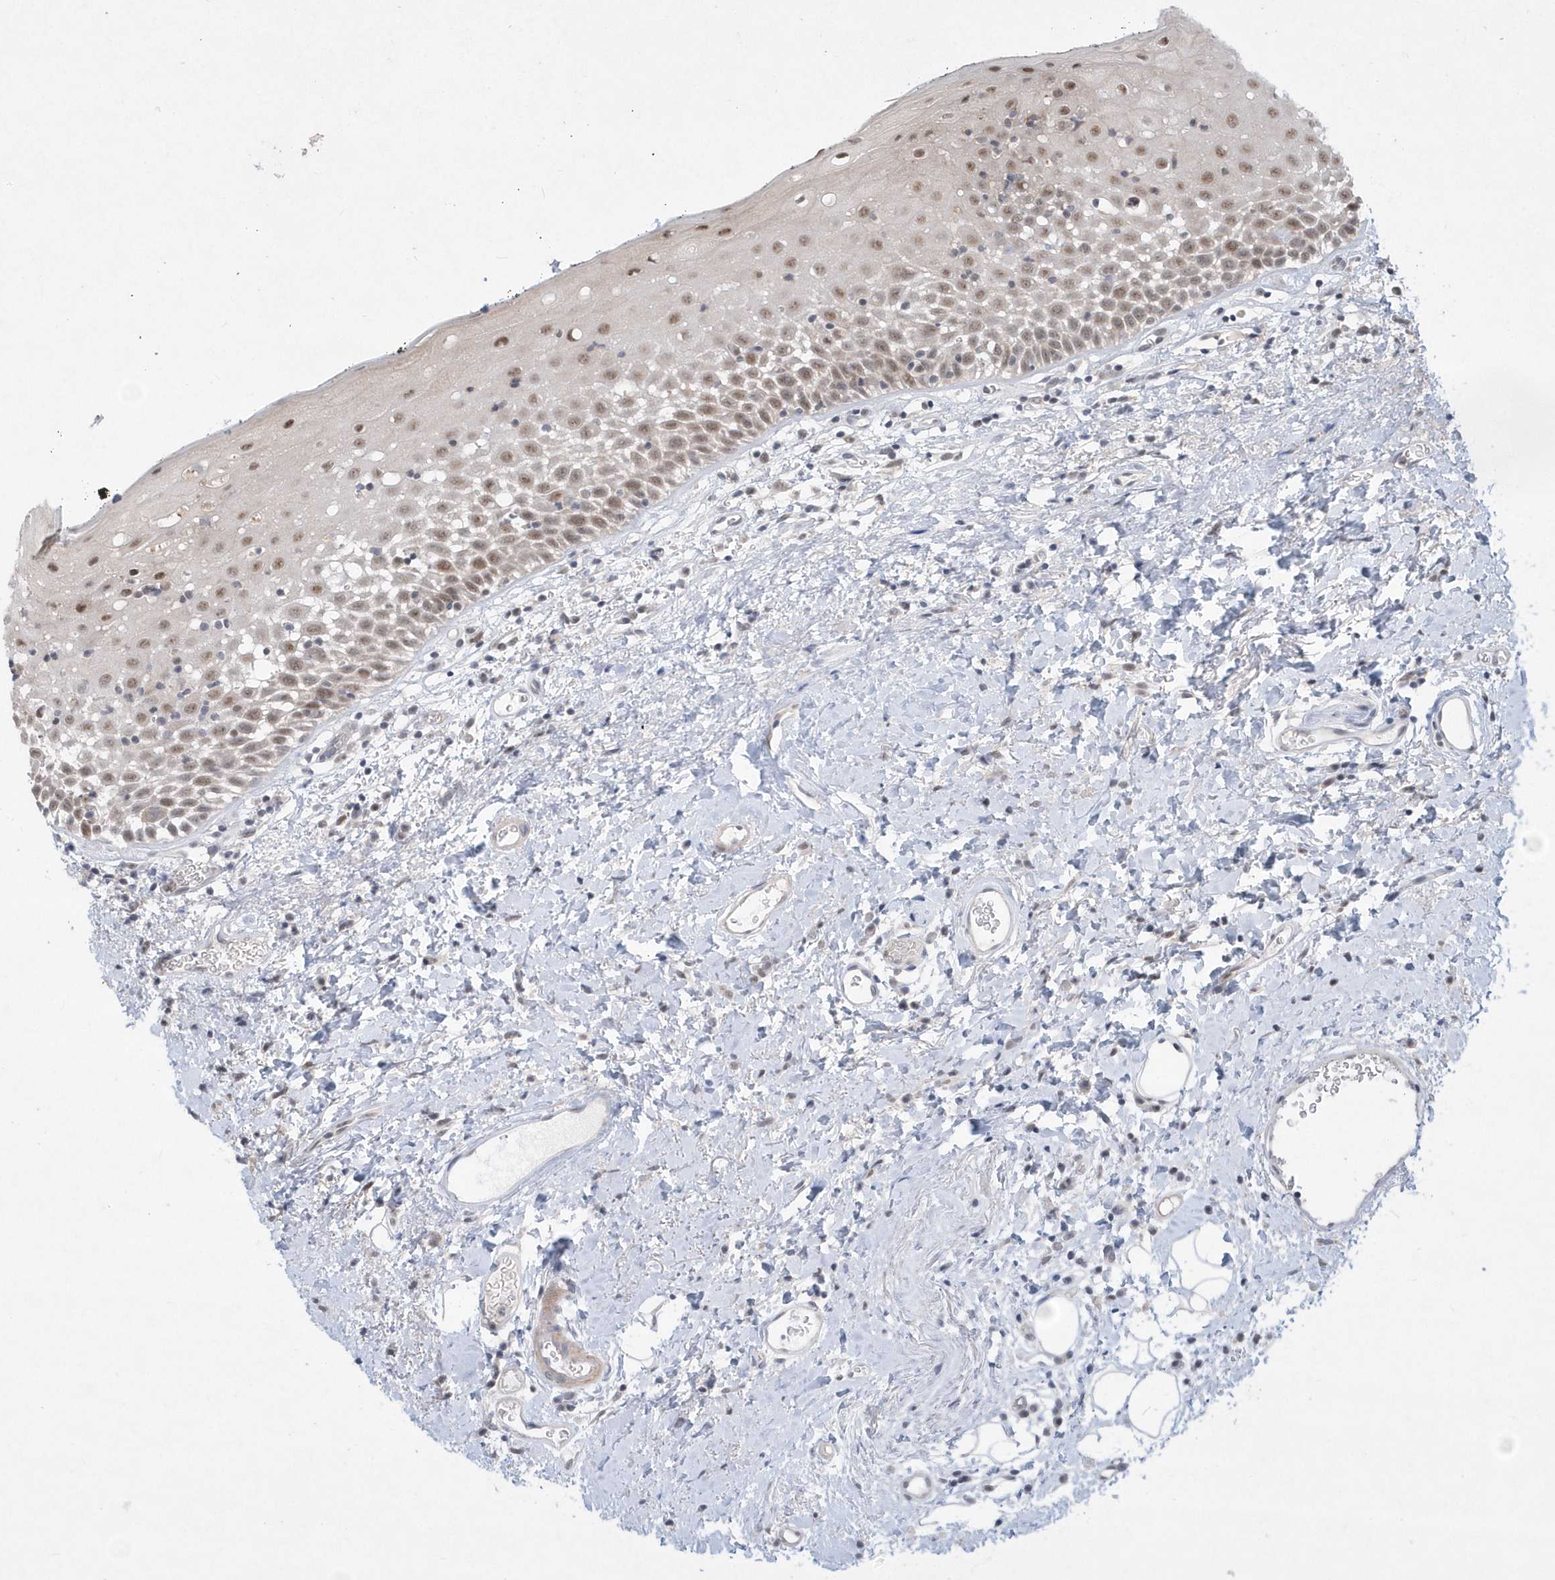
{"staining": {"intensity": "moderate", "quantity": "25%-75%", "location": "nuclear"}, "tissue": "oral mucosa", "cell_type": "Squamous epithelial cells", "image_type": "normal", "snomed": [{"axis": "morphology", "description": "Normal tissue, NOS"}, {"axis": "topography", "description": "Oral tissue"}], "caption": "Oral mucosa stained with a protein marker exhibits moderate staining in squamous epithelial cells.", "gene": "TSPEAR", "patient": {"sex": "male", "age": 74}}